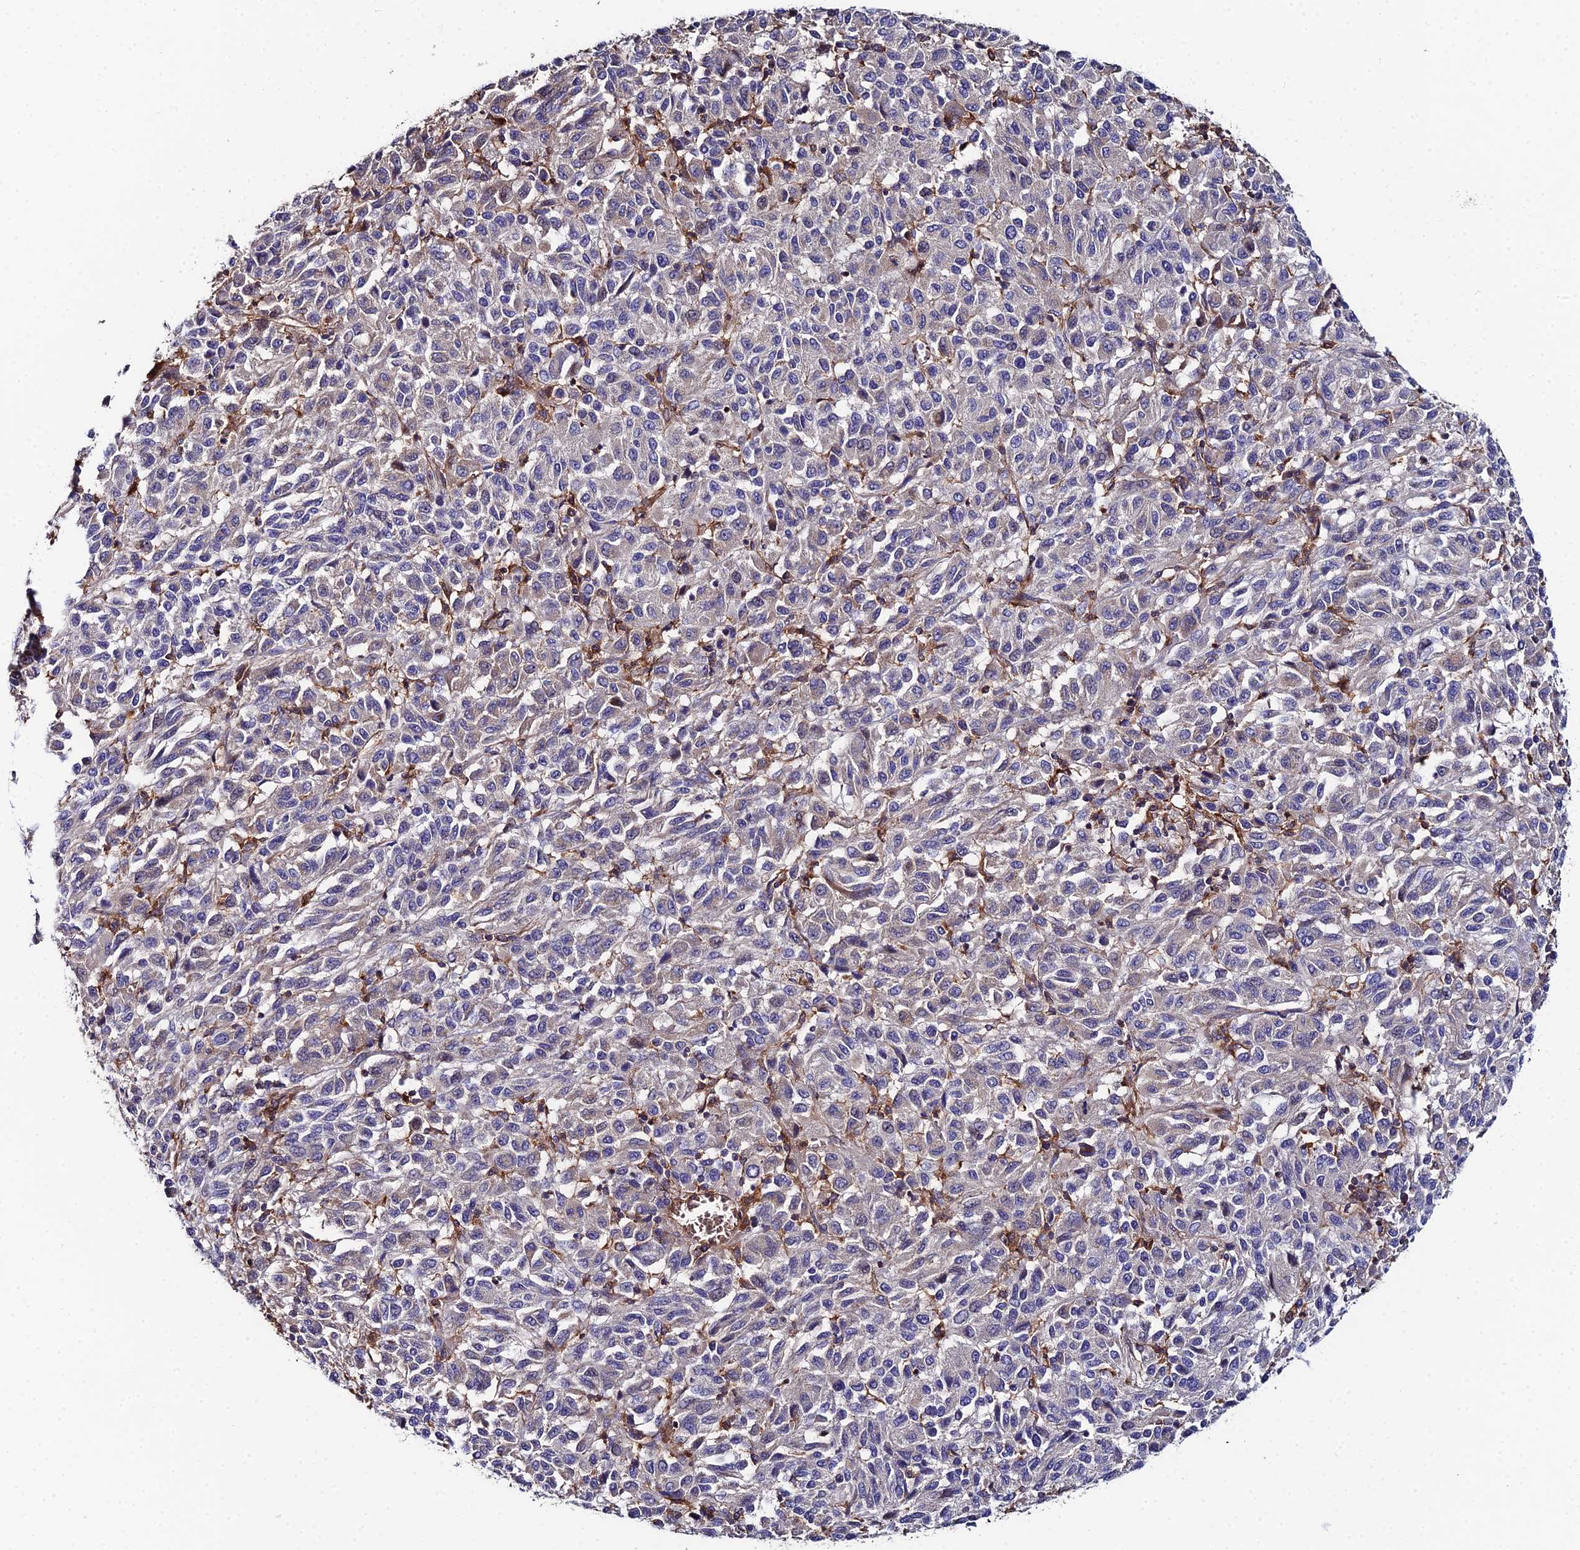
{"staining": {"intensity": "negative", "quantity": "none", "location": "none"}, "tissue": "melanoma", "cell_type": "Tumor cells", "image_type": "cancer", "snomed": [{"axis": "morphology", "description": "Malignant melanoma, Metastatic site"}, {"axis": "topography", "description": "Lung"}], "caption": "A micrograph of human malignant melanoma (metastatic site) is negative for staining in tumor cells.", "gene": "GNG5B", "patient": {"sex": "male", "age": 64}}